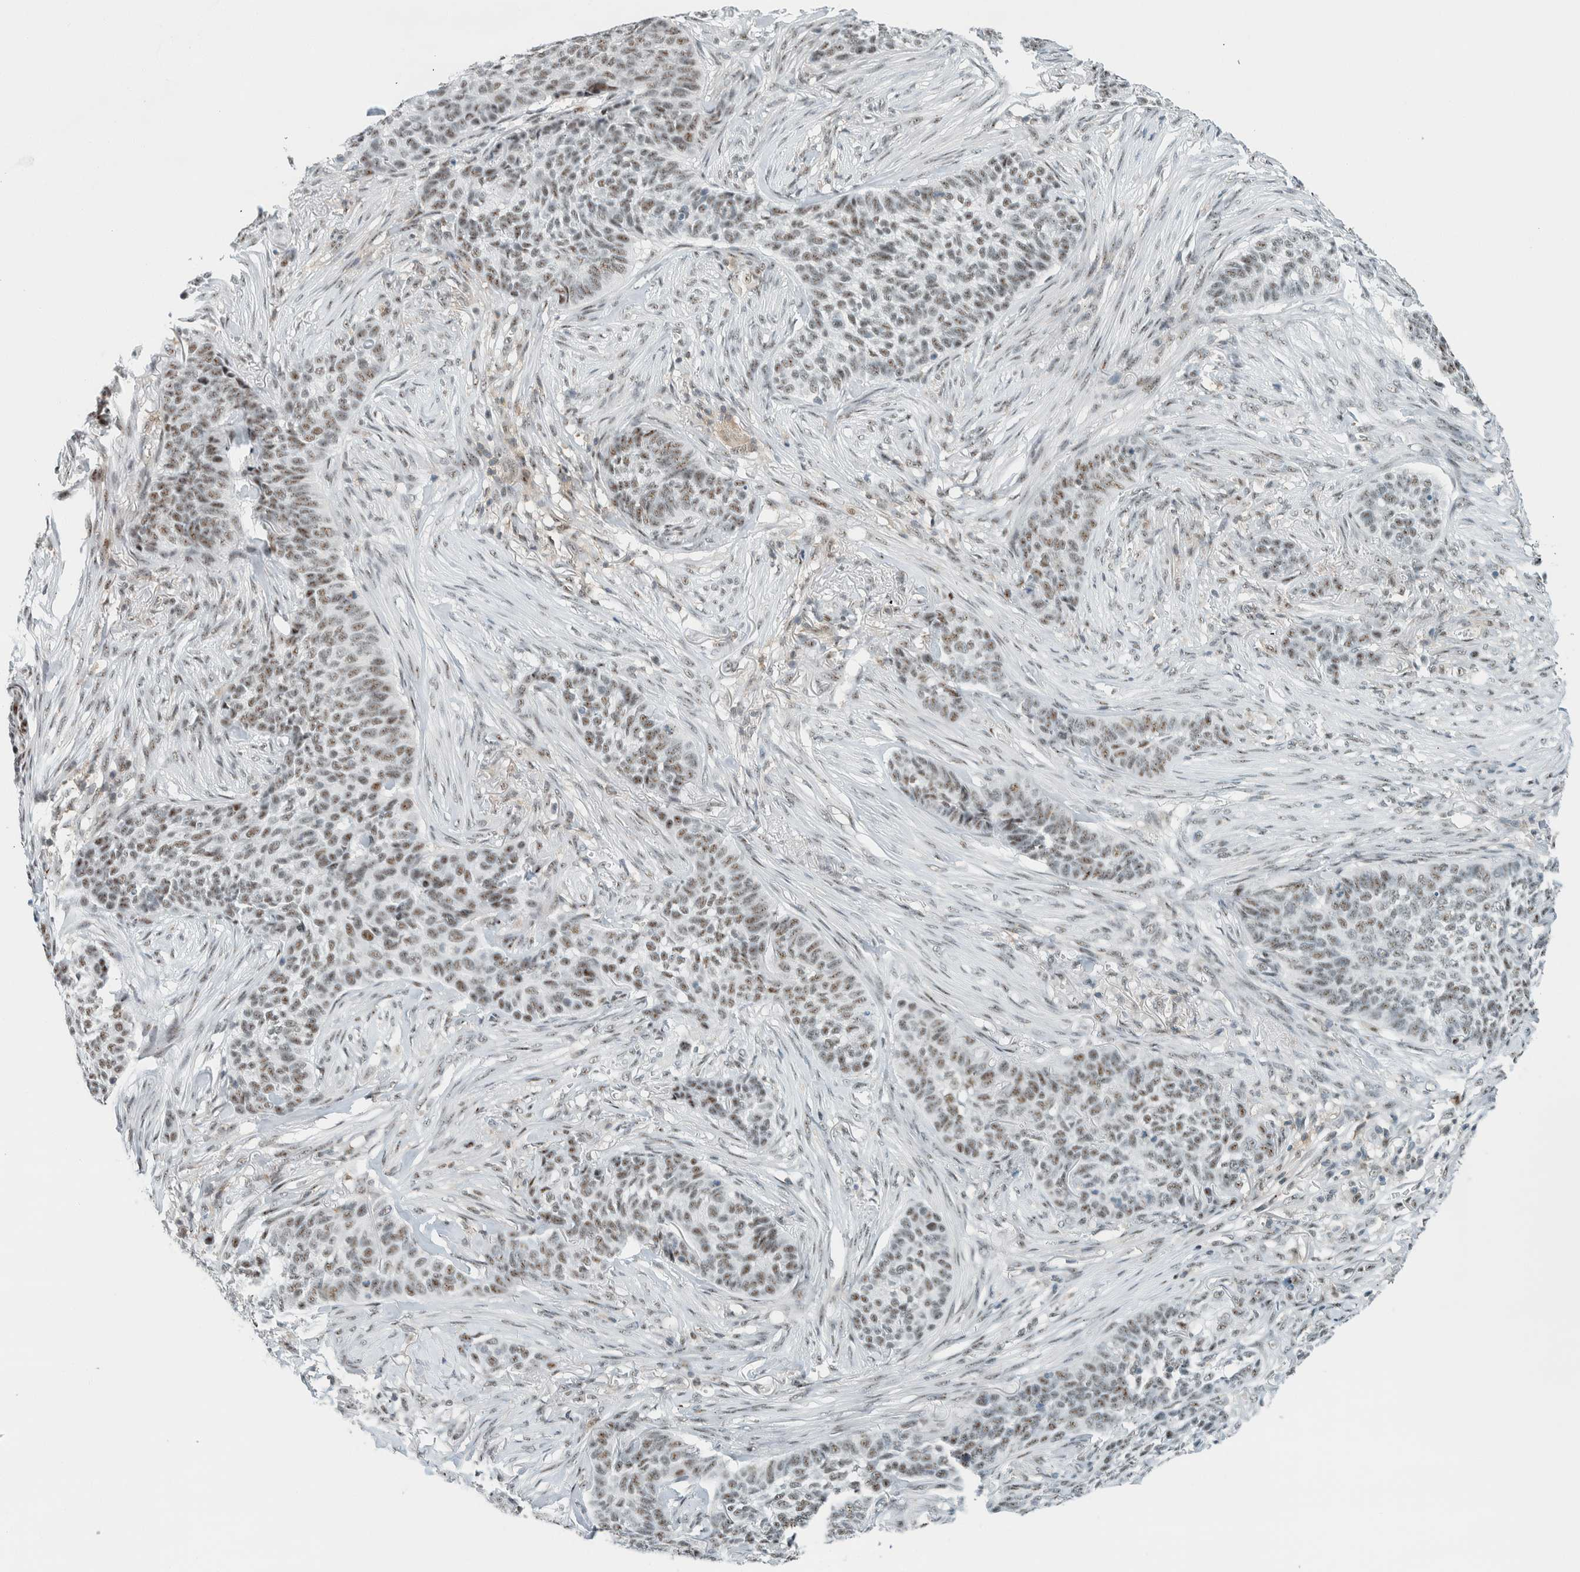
{"staining": {"intensity": "weak", "quantity": ">75%", "location": "nuclear"}, "tissue": "skin cancer", "cell_type": "Tumor cells", "image_type": "cancer", "snomed": [{"axis": "morphology", "description": "Basal cell carcinoma"}, {"axis": "topography", "description": "Skin"}], "caption": "A micrograph of skin cancer stained for a protein displays weak nuclear brown staining in tumor cells.", "gene": "CYSRT1", "patient": {"sex": "male", "age": 85}}